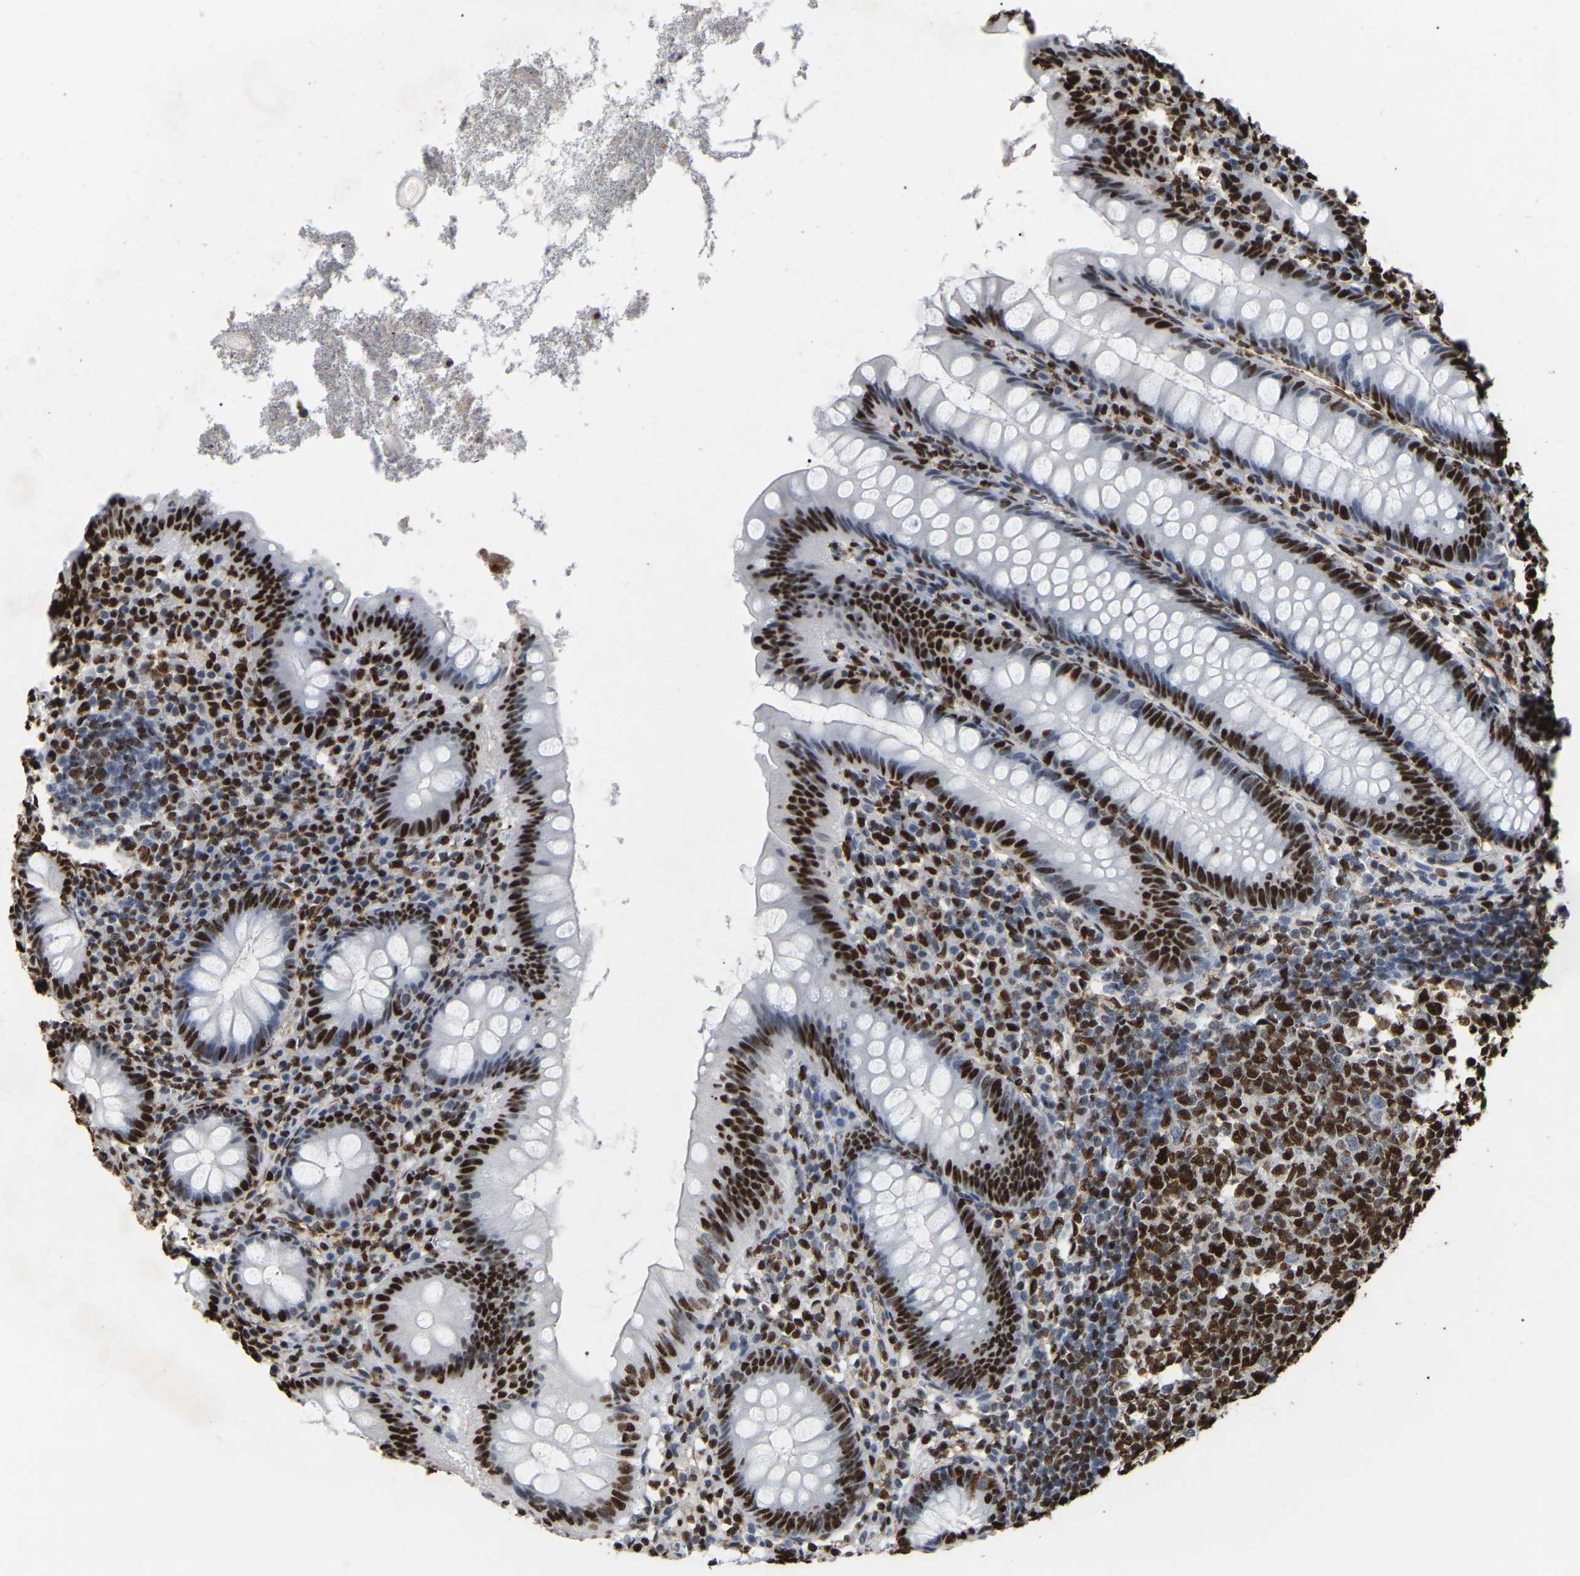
{"staining": {"intensity": "strong", "quantity": ">75%", "location": "nuclear"}, "tissue": "appendix", "cell_type": "Glandular cells", "image_type": "normal", "snomed": [{"axis": "morphology", "description": "Normal tissue, NOS"}, {"axis": "topography", "description": "Appendix"}], "caption": "The histopathology image reveals immunohistochemical staining of benign appendix. There is strong nuclear expression is seen in about >75% of glandular cells.", "gene": "RBL2", "patient": {"sex": "male", "age": 56}}